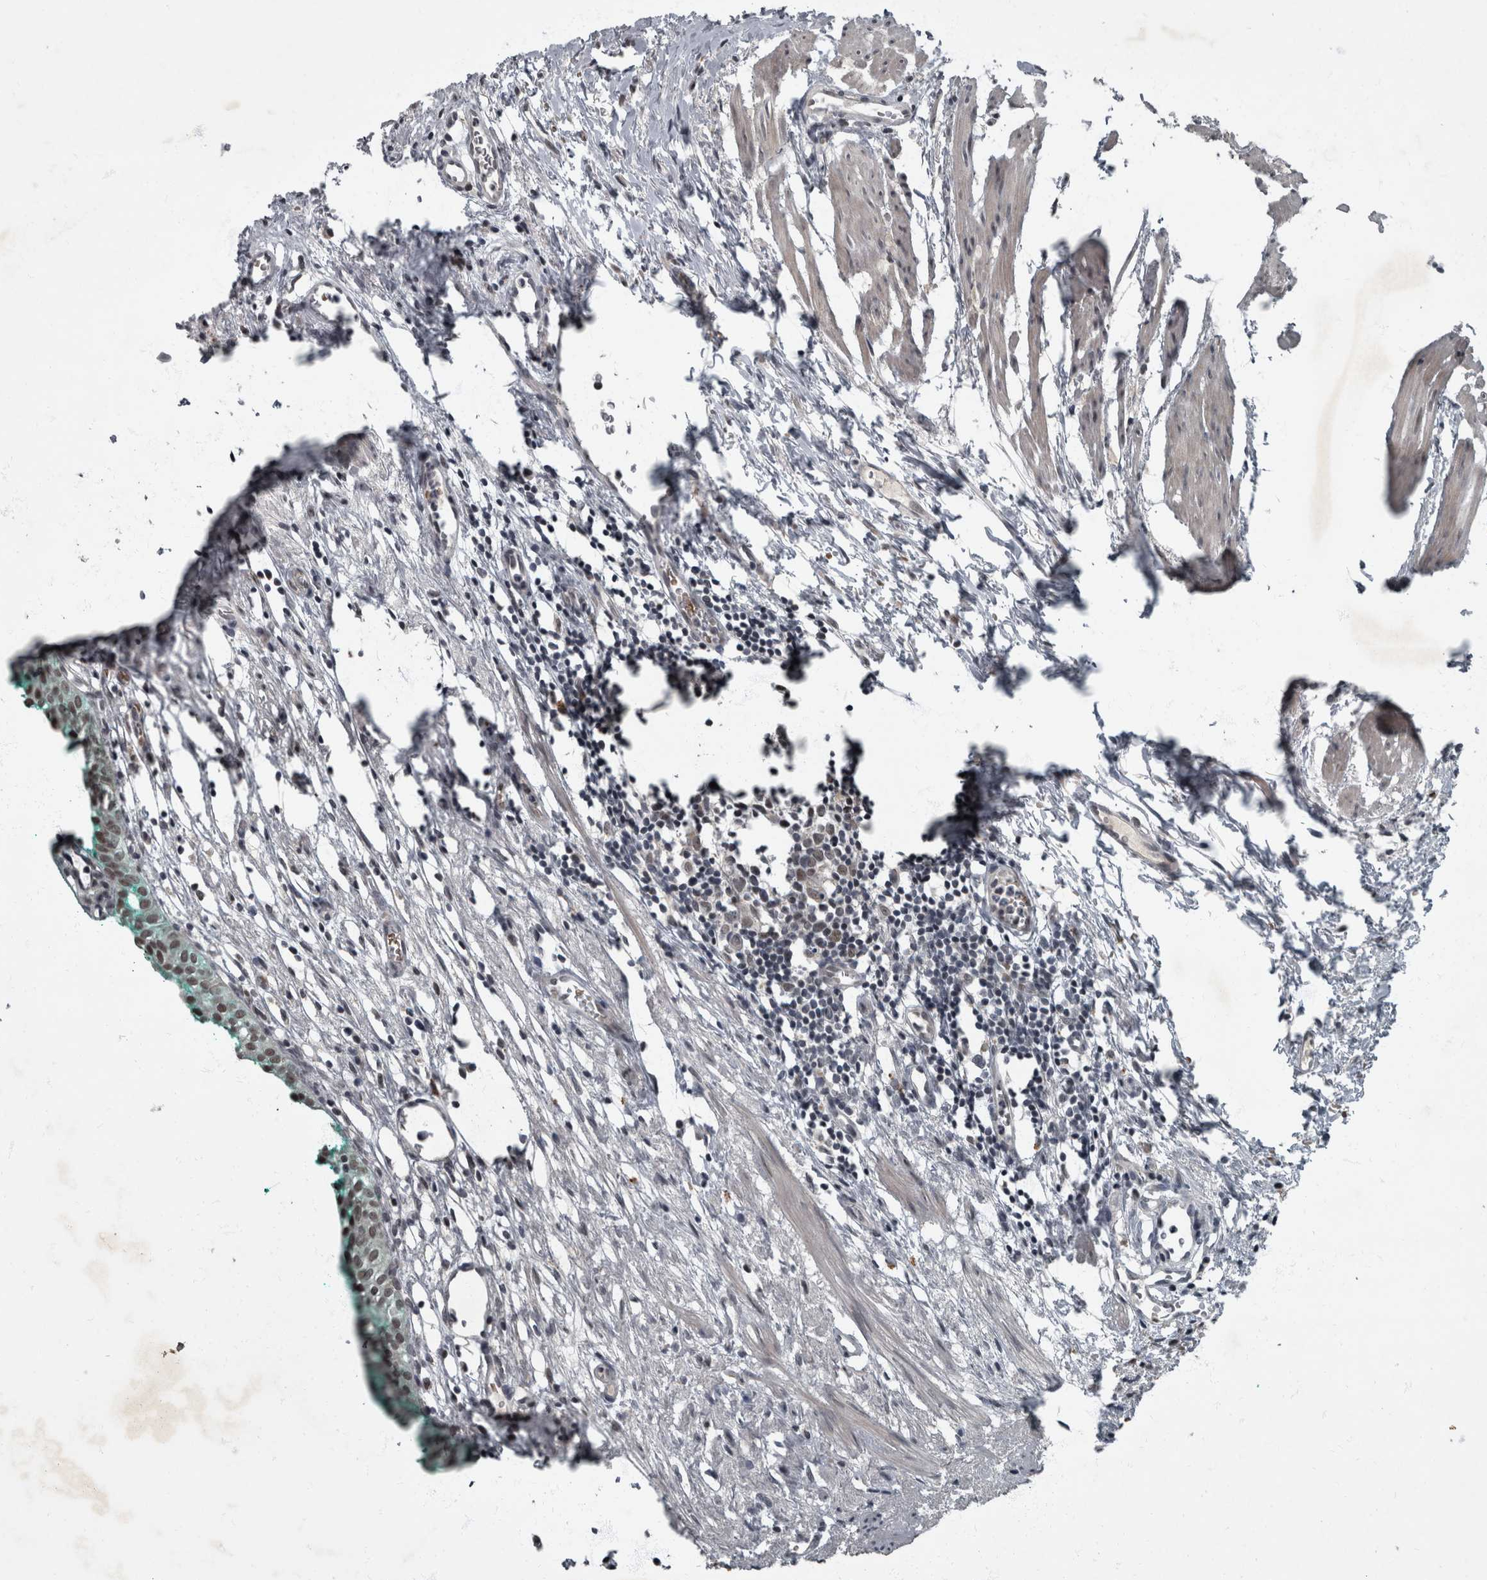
{"staining": {"intensity": "moderate", "quantity": ">75%", "location": "cytoplasmic/membranous,nuclear"}, "tissue": "urinary bladder", "cell_type": "Urothelial cells", "image_type": "normal", "snomed": [{"axis": "morphology", "description": "Normal tissue, NOS"}, {"axis": "morphology", "description": "Urothelial carcinoma, High grade"}, {"axis": "topography", "description": "Urinary bladder"}], "caption": "Urothelial cells display medium levels of moderate cytoplasmic/membranous,nuclear expression in approximately >75% of cells in benign urinary bladder.", "gene": "WDR33", "patient": {"sex": "female", "age": 60}}